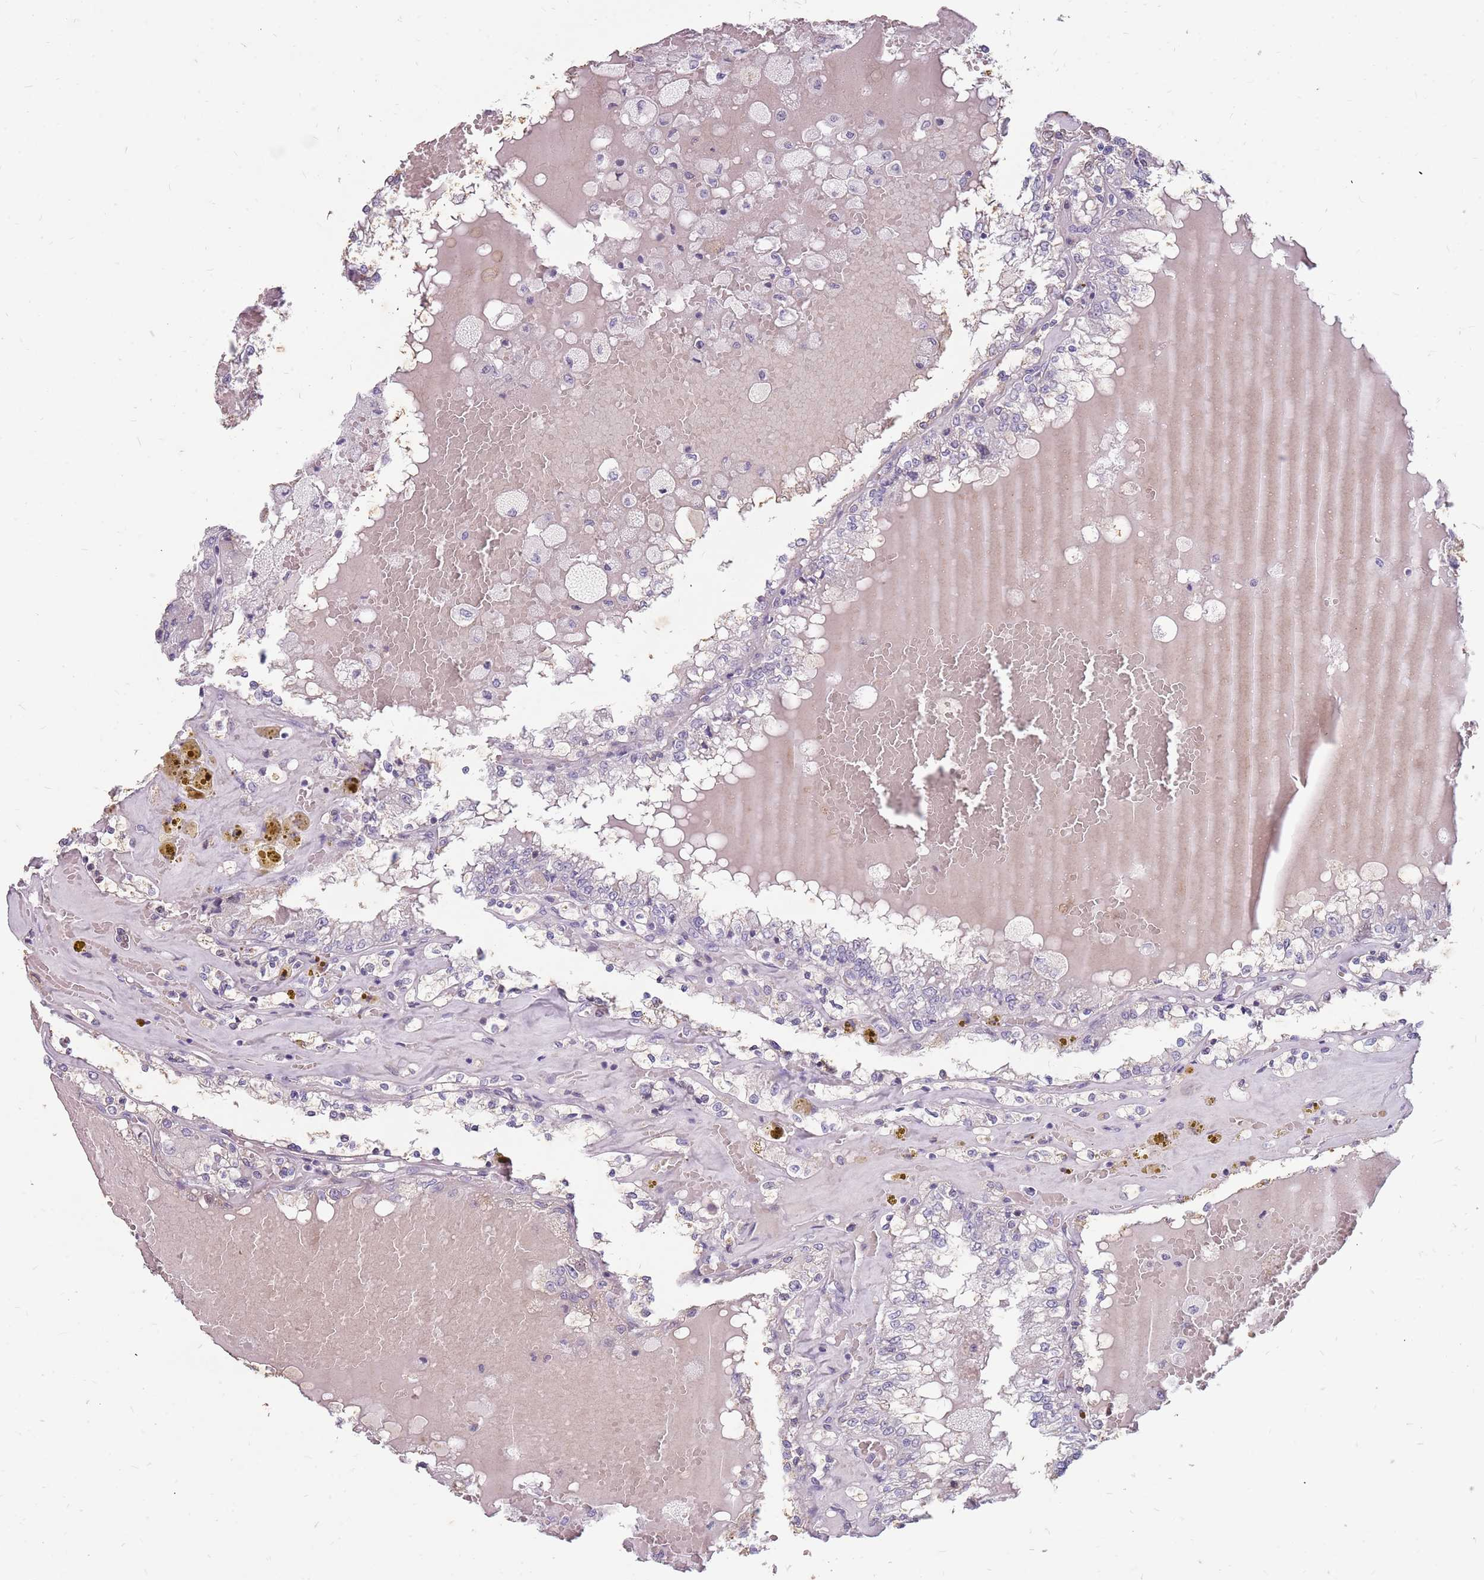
{"staining": {"intensity": "negative", "quantity": "none", "location": "none"}, "tissue": "renal cancer", "cell_type": "Tumor cells", "image_type": "cancer", "snomed": [{"axis": "morphology", "description": "Adenocarcinoma, NOS"}, {"axis": "topography", "description": "Kidney"}], "caption": "This is an immunohistochemistry (IHC) histopathology image of human renal cancer (adenocarcinoma). There is no positivity in tumor cells.", "gene": "NEK6", "patient": {"sex": "female", "age": 56}}